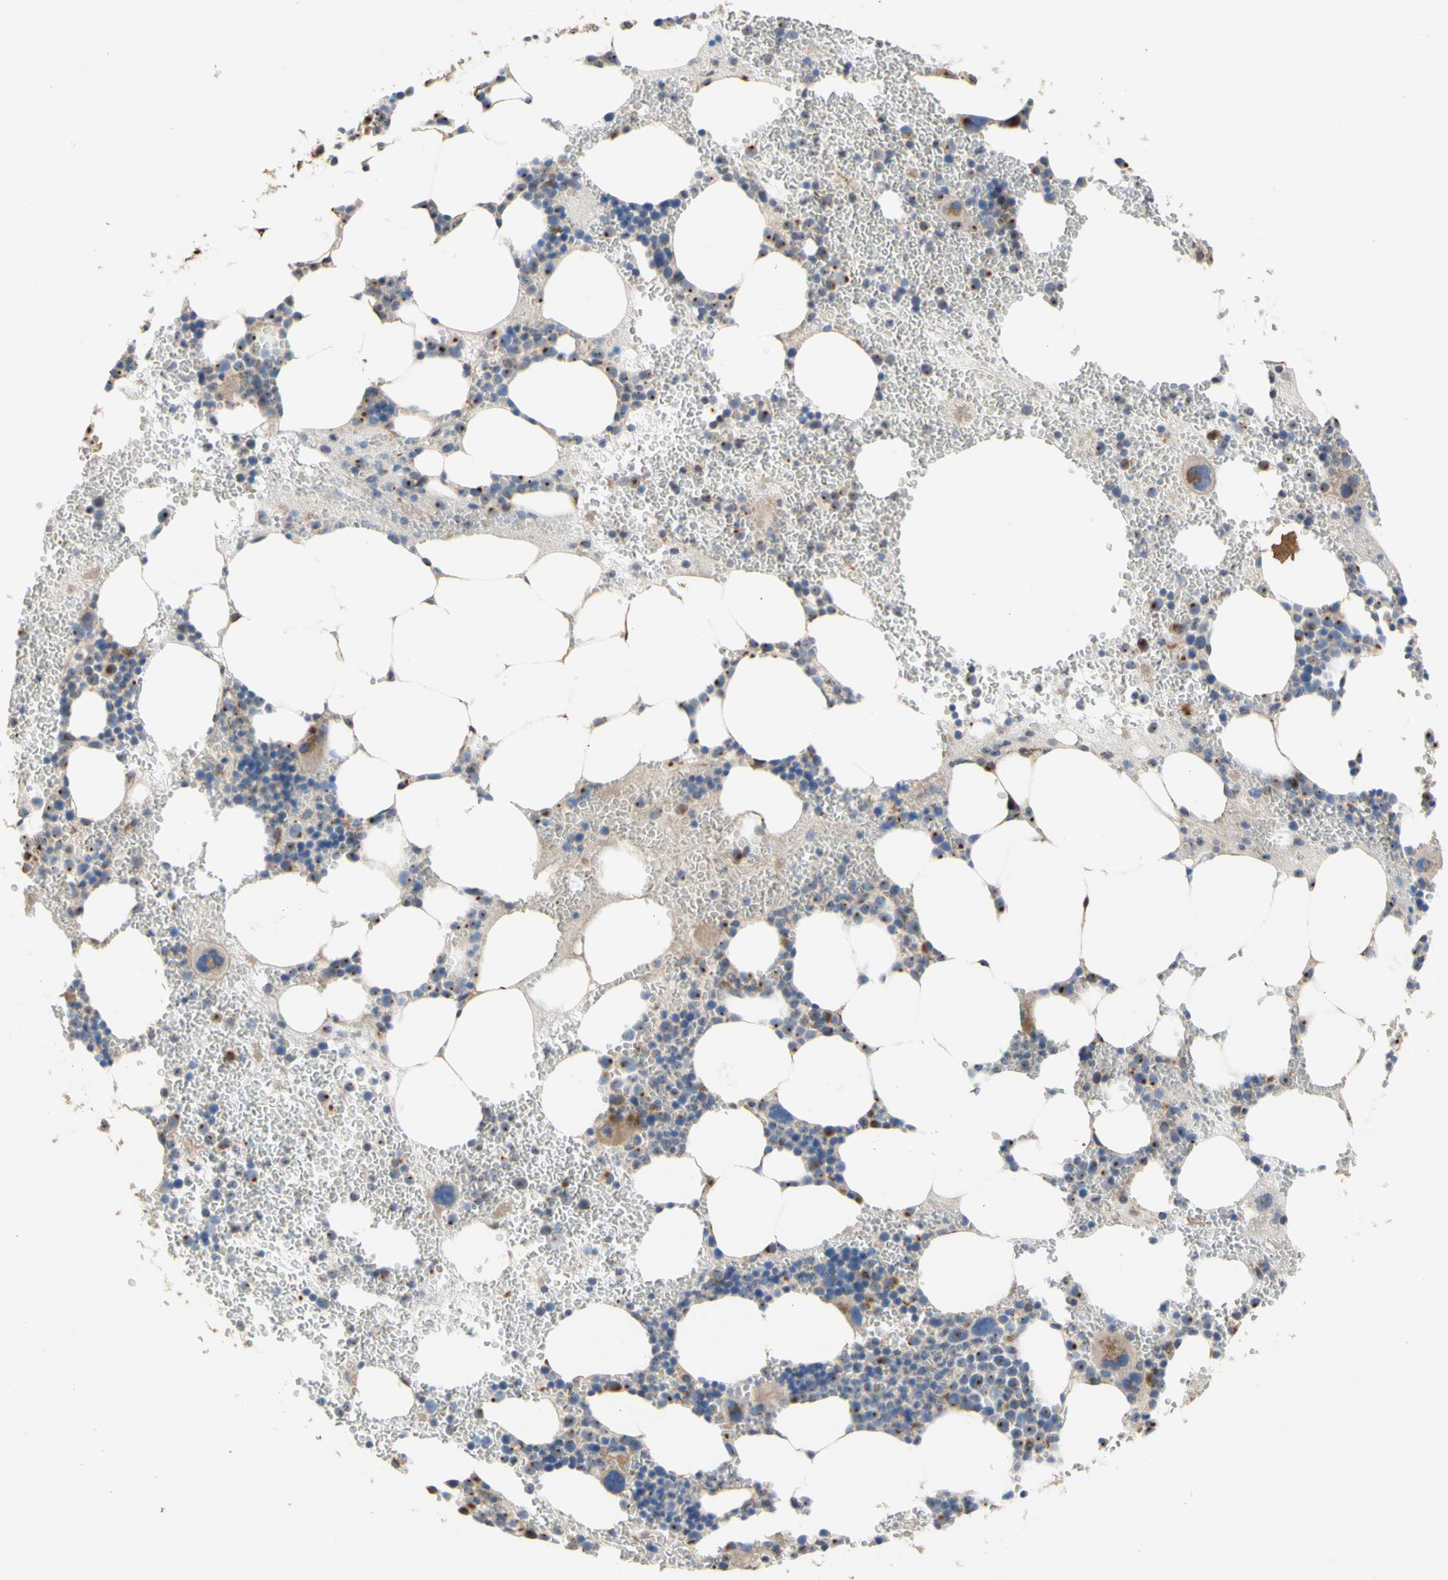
{"staining": {"intensity": "weak", "quantity": "<25%", "location": "cytoplasmic/membranous"}, "tissue": "bone marrow", "cell_type": "Hematopoietic cells", "image_type": "normal", "snomed": [{"axis": "morphology", "description": "Normal tissue, NOS"}, {"axis": "morphology", "description": "Inflammation, NOS"}, {"axis": "topography", "description": "Bone marrow"}], "caption": "IHC of normal human bone marrow shows no staining in hematopoietic cells.", "gene": "NECTIN3", "patient": {"sex": "female", "age": 76}}